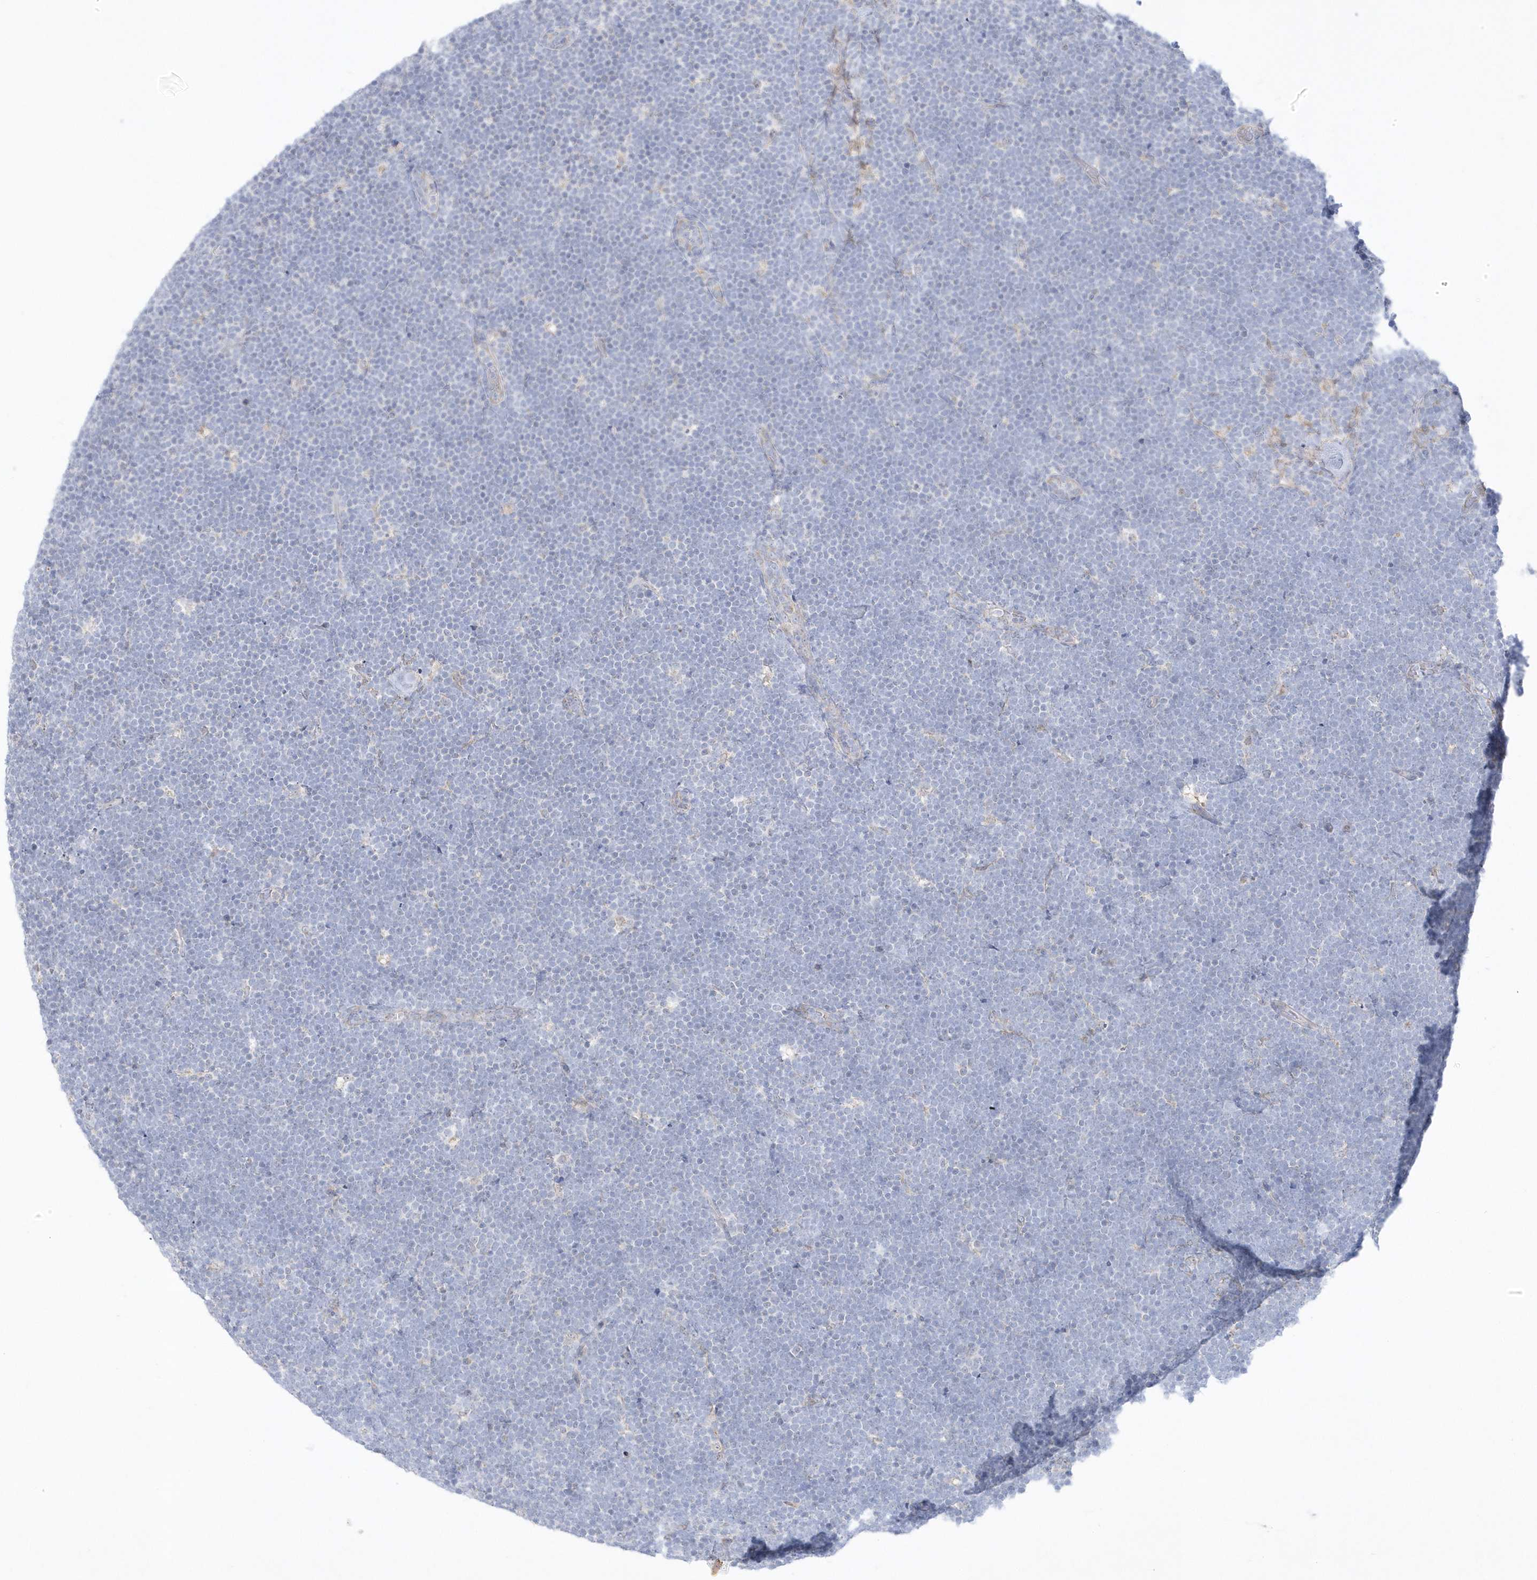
{"staining": {"intensity": "negative", "quantity": "none", "location": "none"}, "tissue": "lymphoma", "cell_type": "Tumor cells", "image_type": "cancer", "snomed": [{"axis": "morphology", "description": "Malignant lymphoma, non-Hodgkin's type, High grade"}, {"axis": "topography", "description": "Lymph node"}], "caption": "Immunohistochemical staining of lymphoma demonstrates no significant positivity in tumor cells. (Stains: DAB (3,3'-diaminobenzidine) immunohistochemistry (IHC) with hematoxylin counter stain, Microscopy: brightfield microscopy at high magnification).", "gene": "PCBD1", "patient": {"sex": "male", "age": 13}}